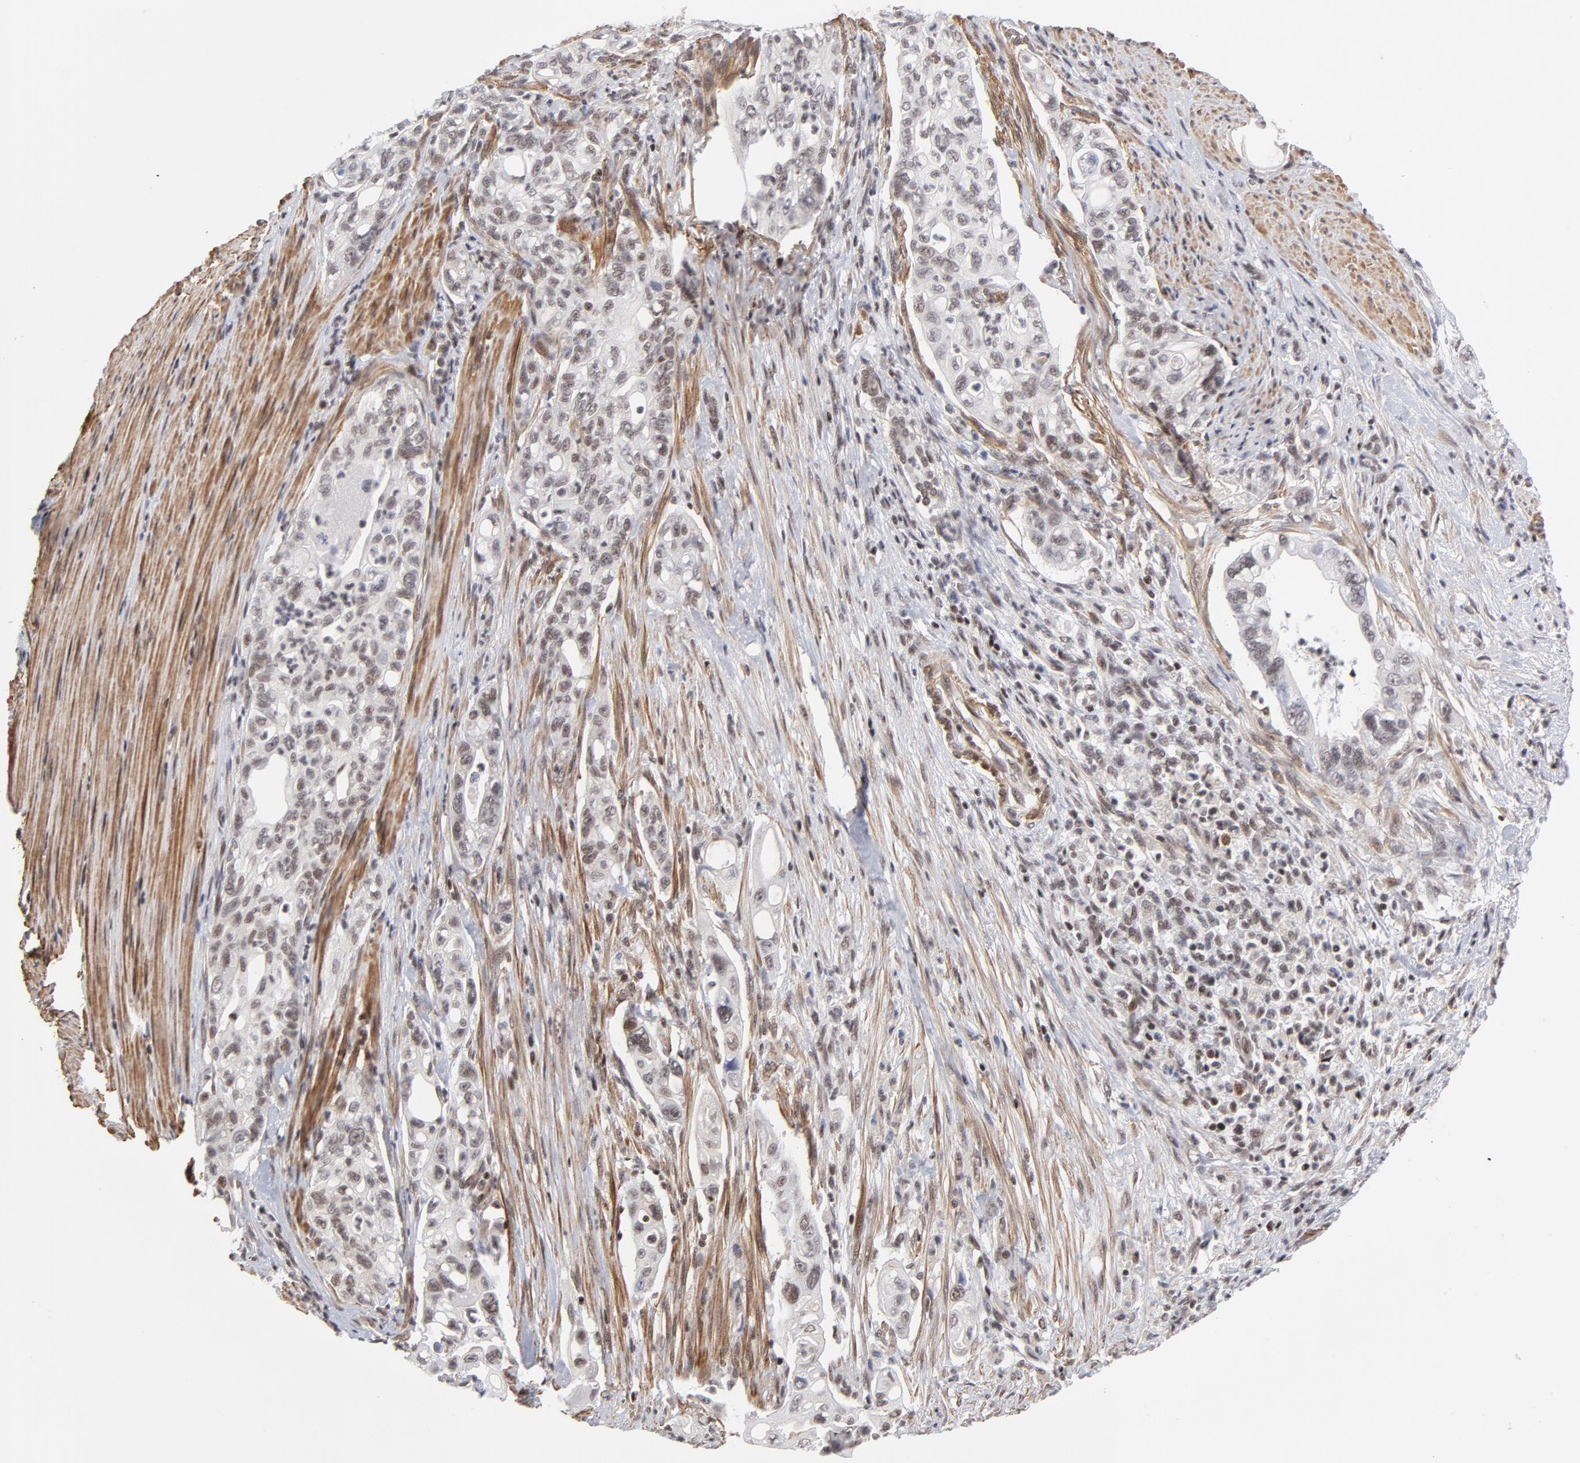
{"staining": {"intensity": "weak", "quantity": ">75%", "location": "nuclear"}, "tissue": "pancreatic cancer", "cell_type": "Tumor cells", "image_type": "cancer", "snomed": [{"axis": "morphology", "description": "Normal tissue, NOS"}, {"axis": "topography", "description": "Pancreas"}], "caption": "Immunohistochemistry staining of pancreatic cancer, which reveals low levels of weak nuclear positivity in approximately >75% of tumor cells indicating weak nuclear protein positivity. The staining was performed using DAB (3,3'-diaminobenzidine) (brown) for protein detection and nuclei were counterstained in hematoxylin (blue).", "gene": "CTCF", "patient": {"sex": "male", "age": 42}}